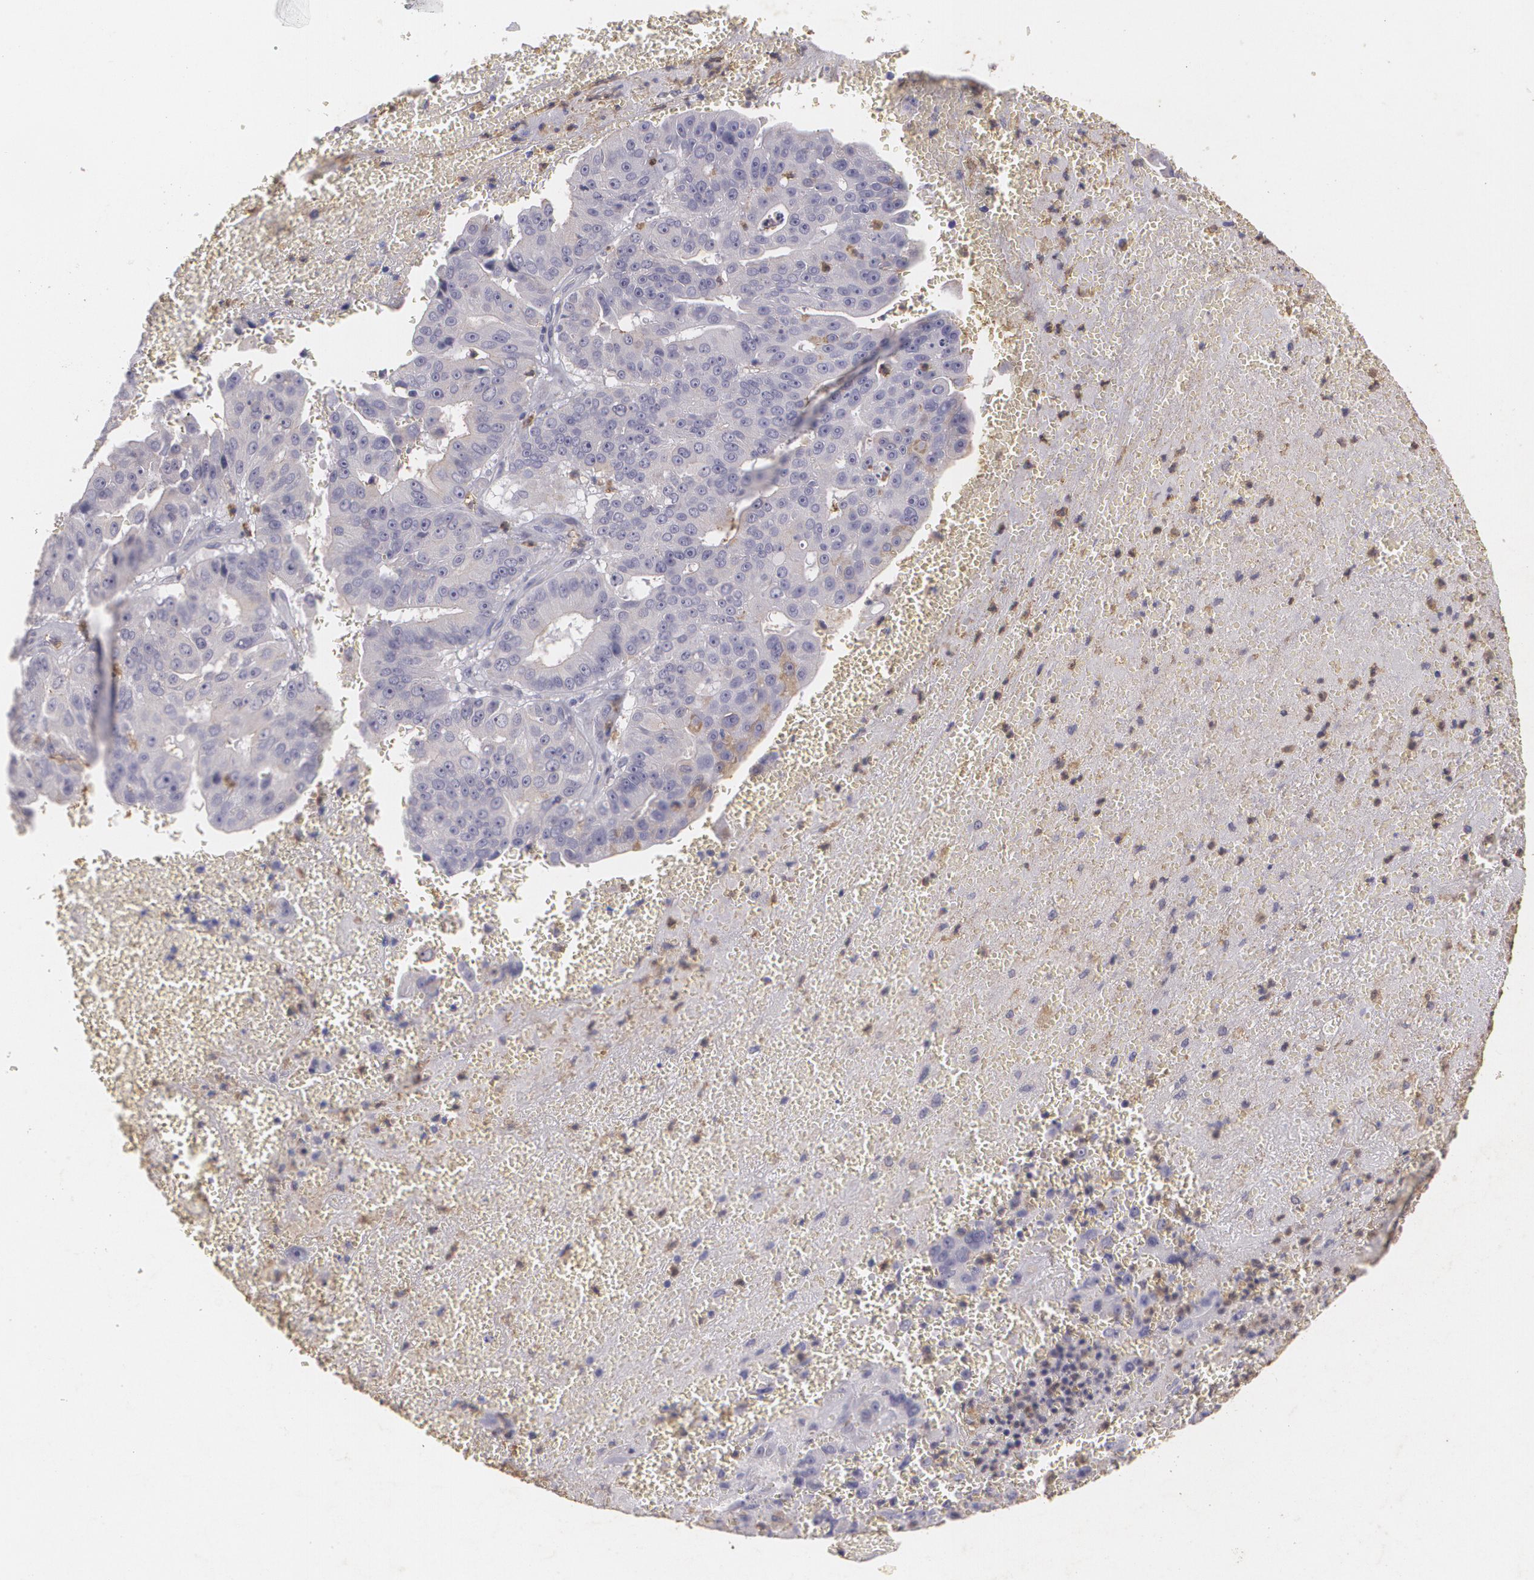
{"staining": {"intensity": "negative", "quantity": "none", "location": "none"}, "tissue": "liver cancer", "cell_type": "Tumor cells", "image_type": "cancer", "snomed": [{"axis": "morphology", "description": "Cholangiocarcinoma"}, {"axis": "topography", "description": "Liver"}], "caption": "Cholangiocarcinoma (liver) stained for a protein using immunohistochemistry reveals no positivity tumor cells.", "gene": "KCNA4", "patient": {"sex": "female", "age": 79}}